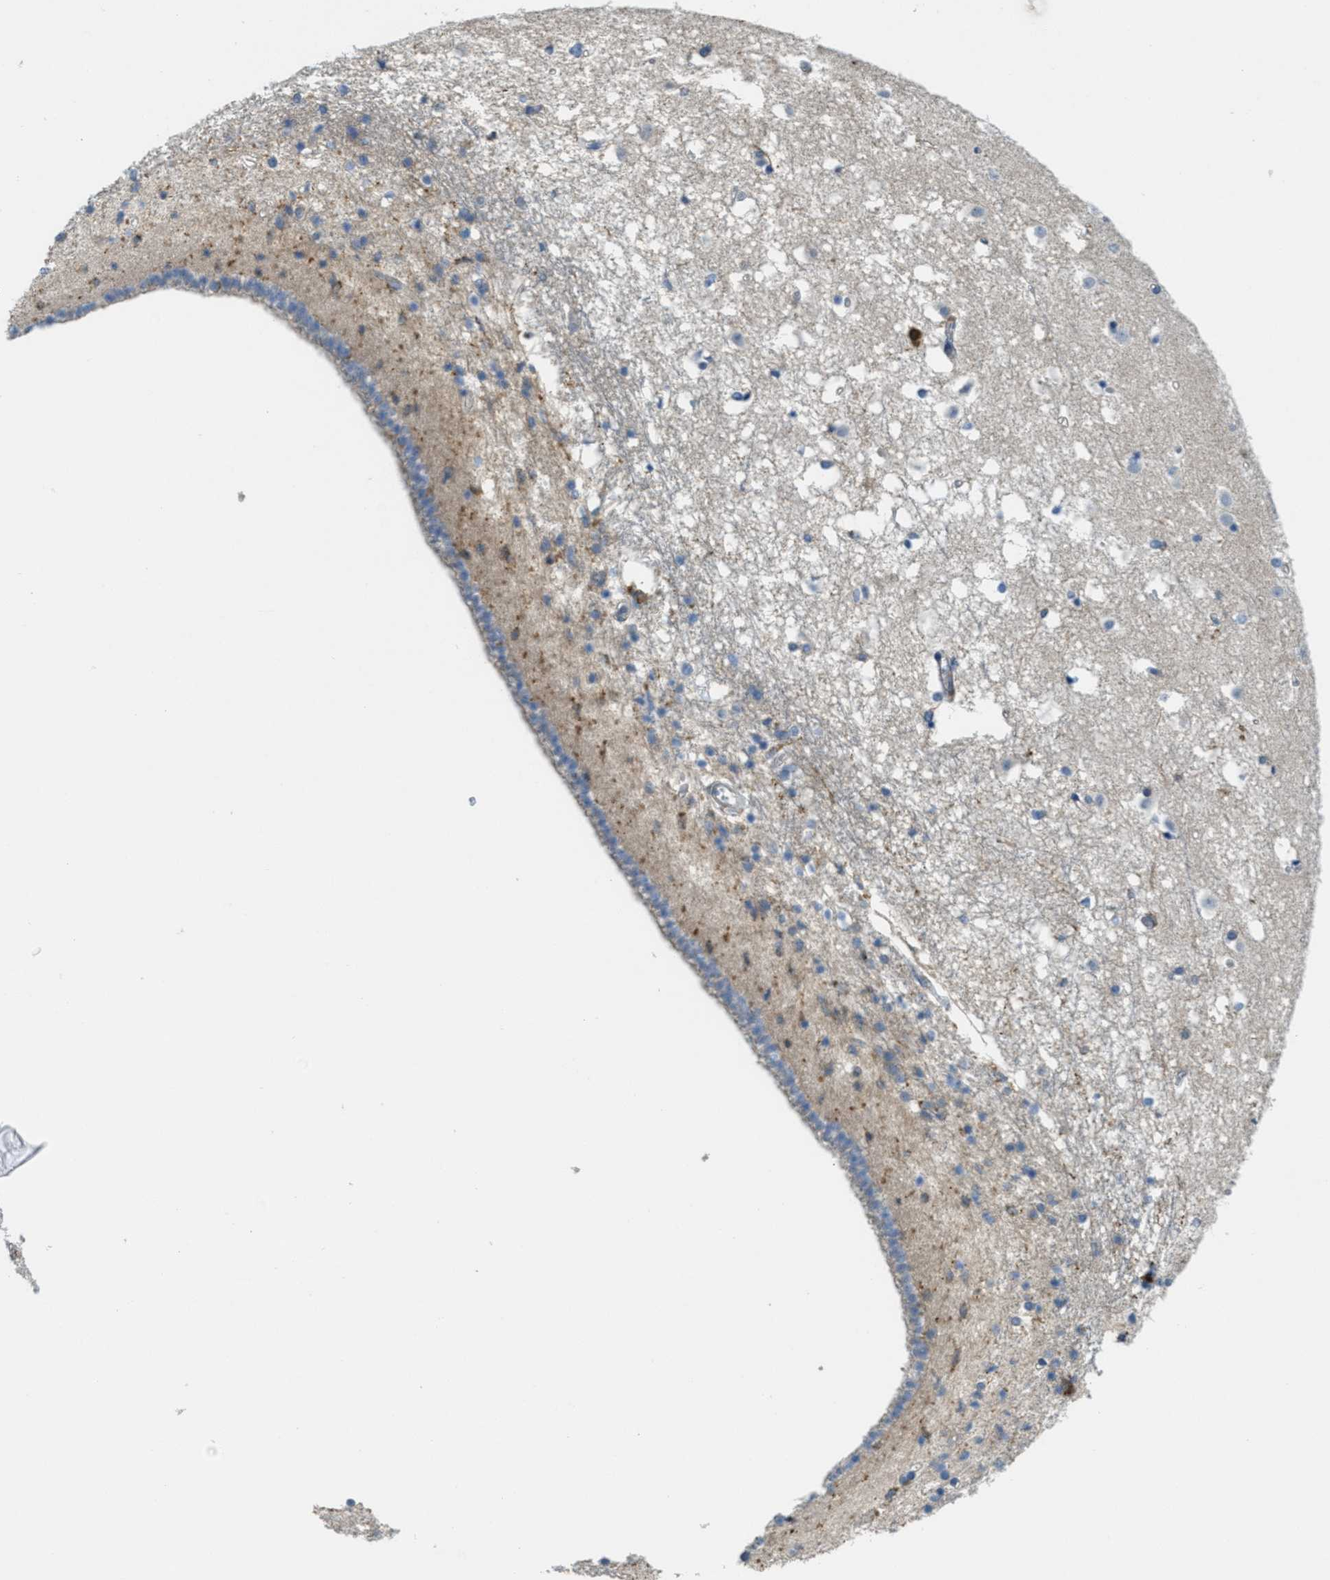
{"staining": {"intensity": "moderate", "quantity": "<25%", "location": "cytoplasmic/membranous"}, "tissue": "caudate", "cell_type": "Glial cells", "image_type": "normal", "snomed": [{"axis": "morphology", "description": "Normal tissue, NOS"}, {"axis": "topography", "description": "Lateral ventricle wall"}], "caption": "Brown immunohistochemical staining in benign caudate reveals moderate cytoplasmic/membranous staining in about <25% of glial cells.", "gene": "GRIK2", "patient": {"sex": "male", "age": 45}}